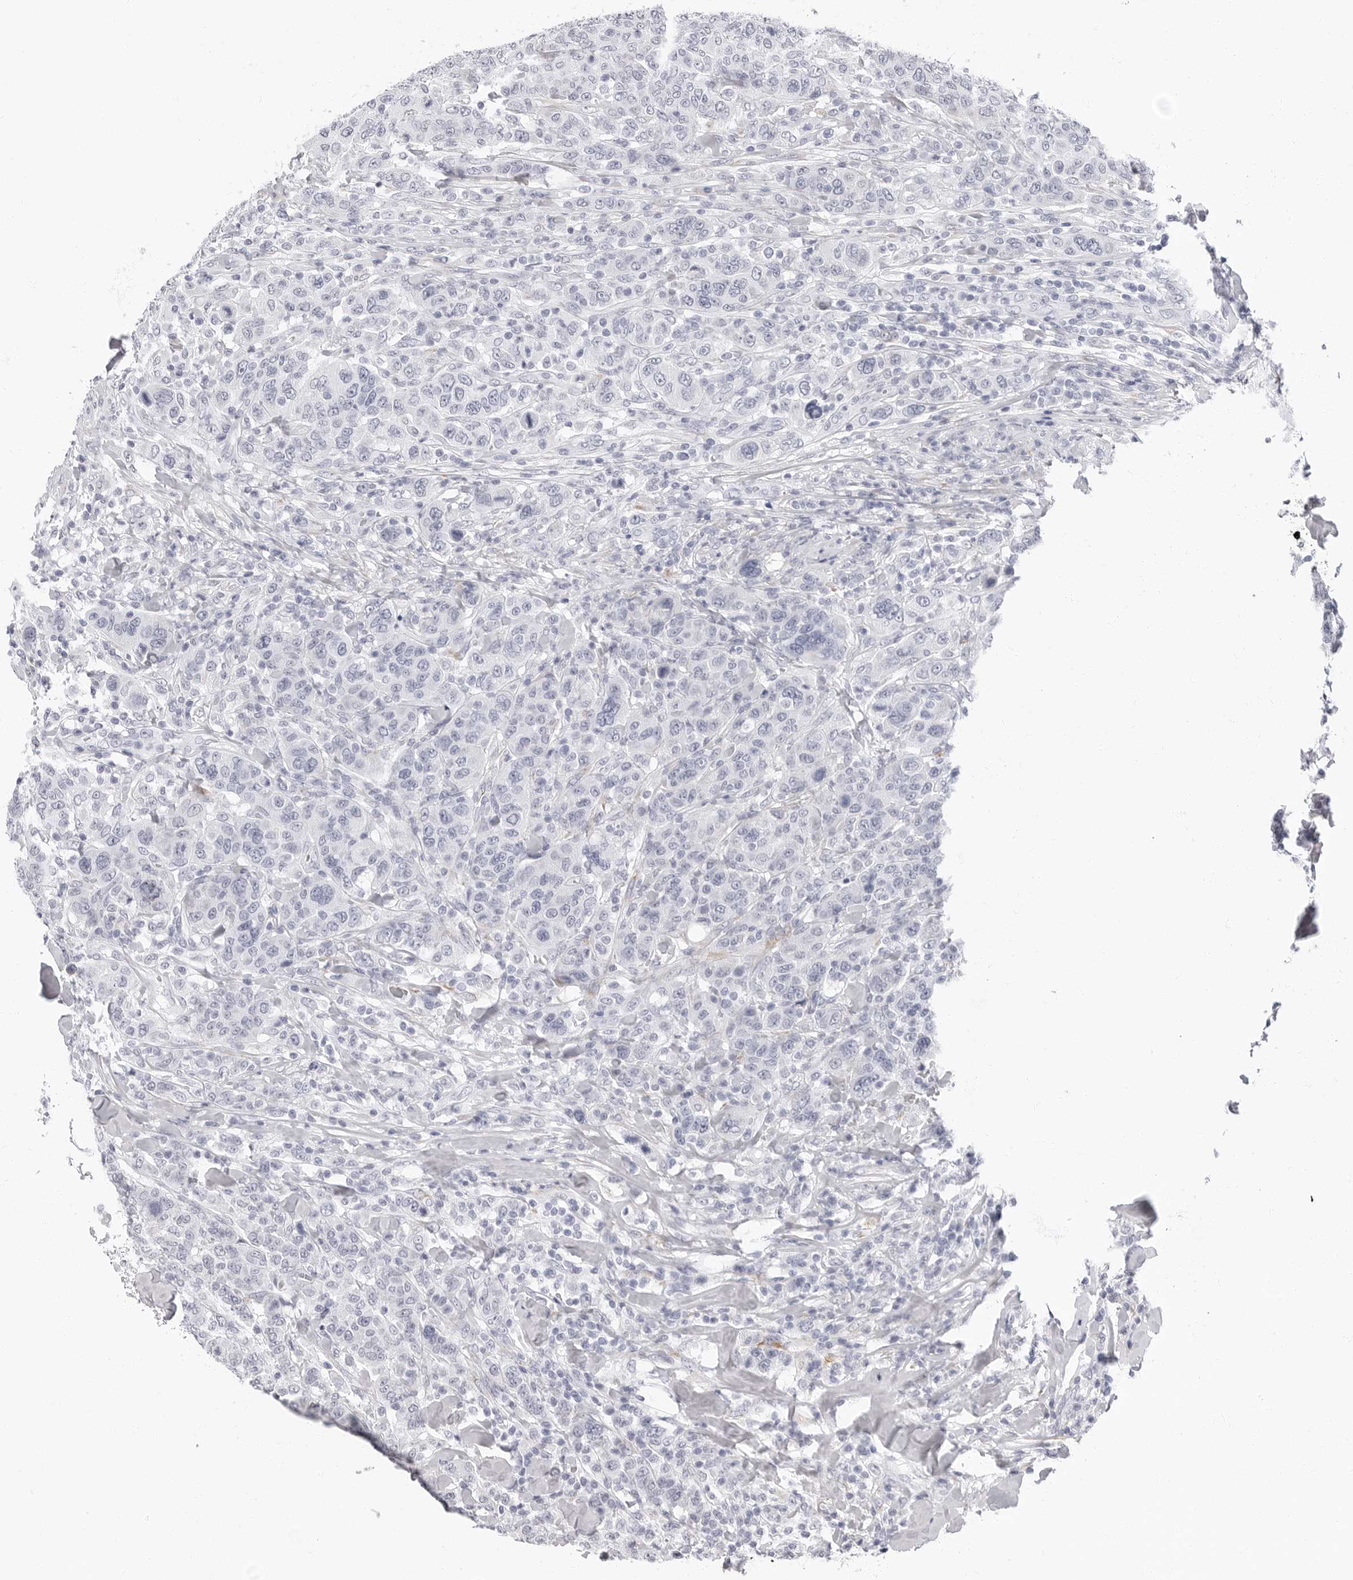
{"staining": {"intensity": "negative", "quantity": "none", "location": "none"}, "tissue": "breast cancer", "cell_type": "Tumor cells", "image_type": "cancer", "snomed": [{"axis": "morphology", "description": "Duct carcinoma"}, {"axis": "topography", "description": "Breast"}], "caption": "High magnification brightfield microscopy of infiltrating ductal carcinoma (breast) stained with DAB (brown) and counterstained with hematoxylin (blue): tumor cells show no significant expression.", "gene": "ERICH3", "patient": {"sex": "female", "age": 37}}